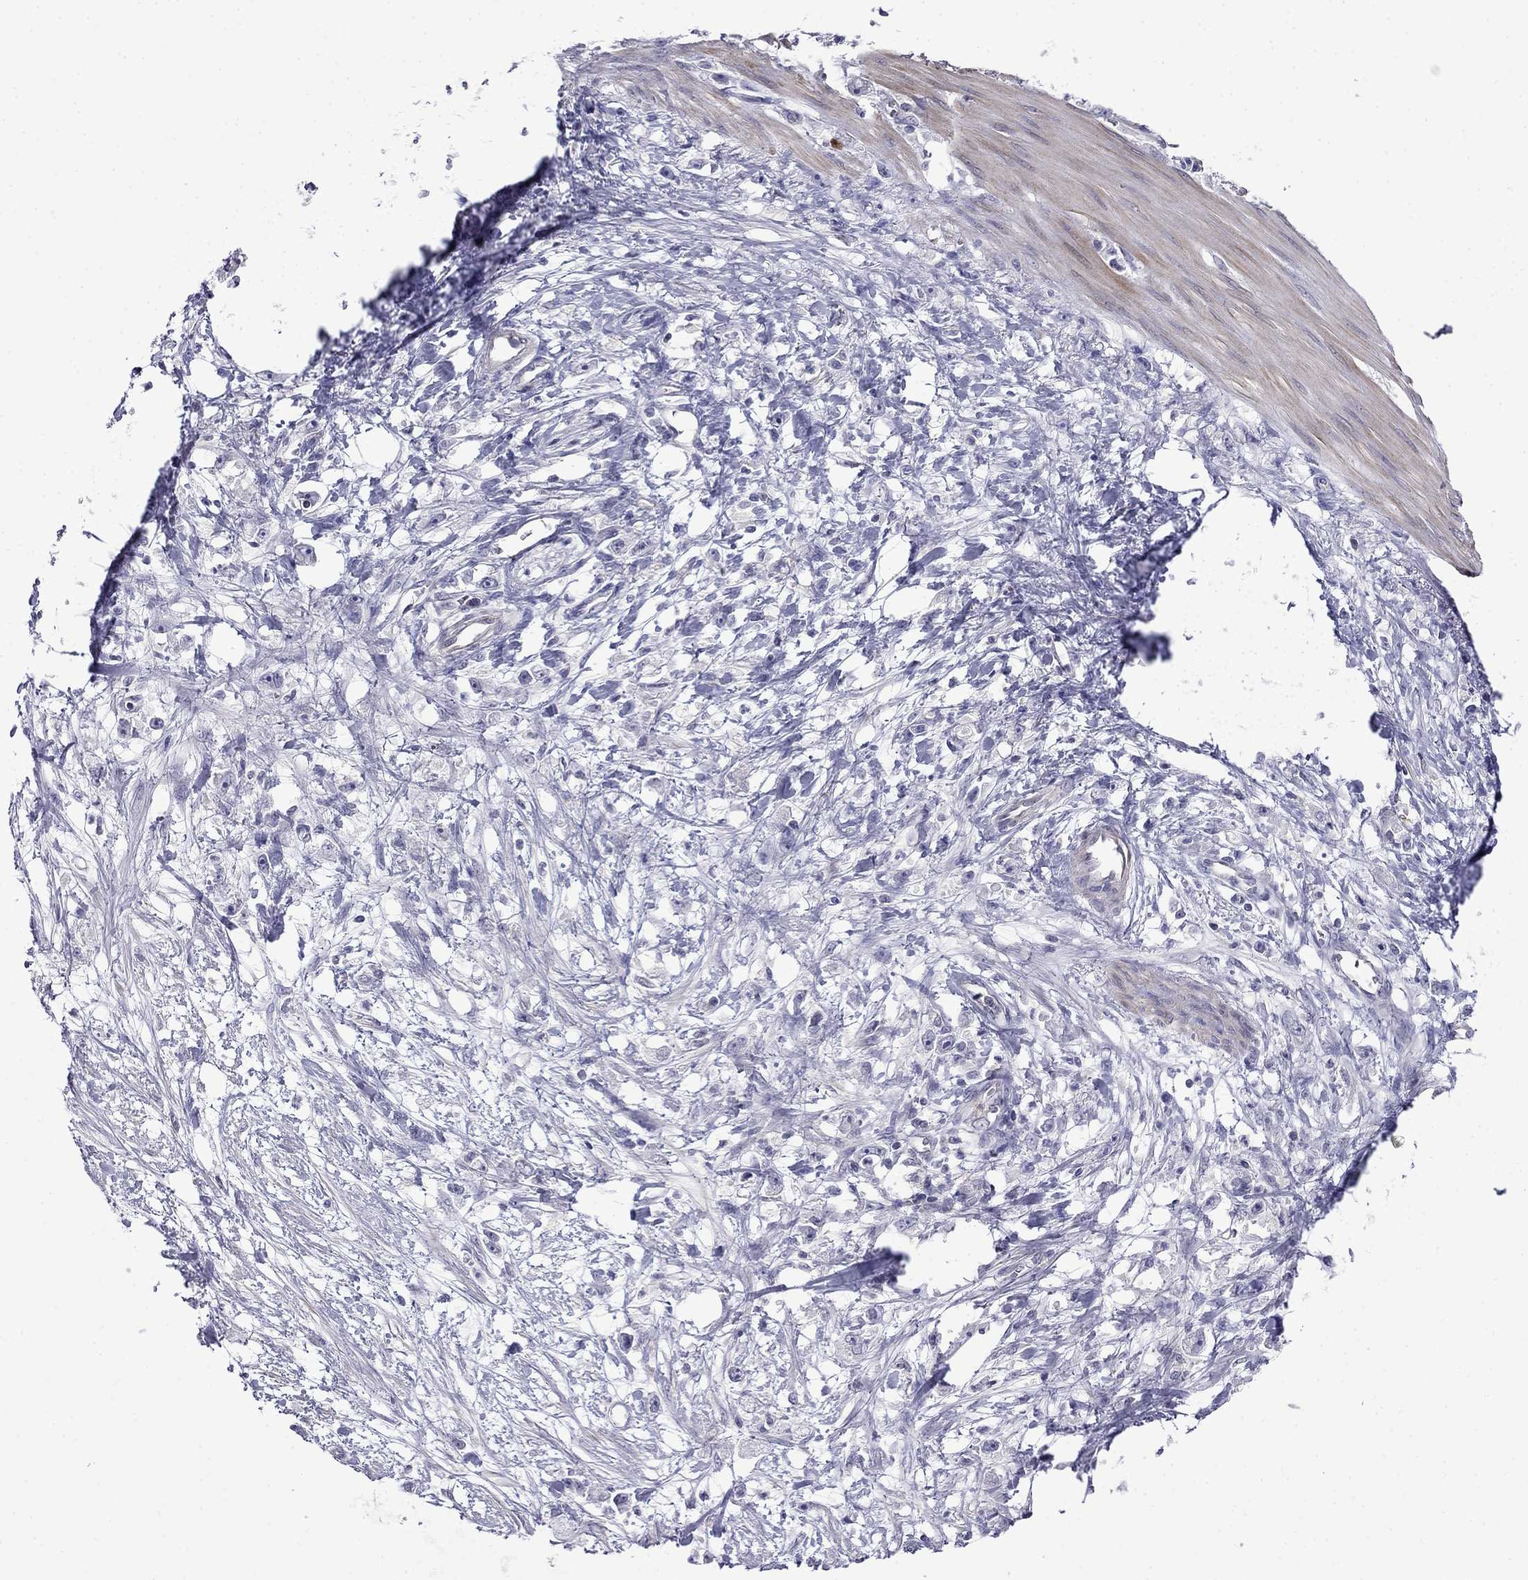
{"staining": {"intensity": "negative", "quantity": "none", "location": "none"}, "tissue": "stomach cancer", "cell_type": "Tumor cells", "image_type": "cancer", "snomed": [{"axis": "morphology", "description": "Adenocarcinoma, NOS"}, {"axis": "topography", "description": "Stomach"}], "caption": "The micrograph shows no staining of tumor cells in adenocarcinoma (stomach).", "gene": "PRR18", "patient": {"sex": "female", "age": 59}}